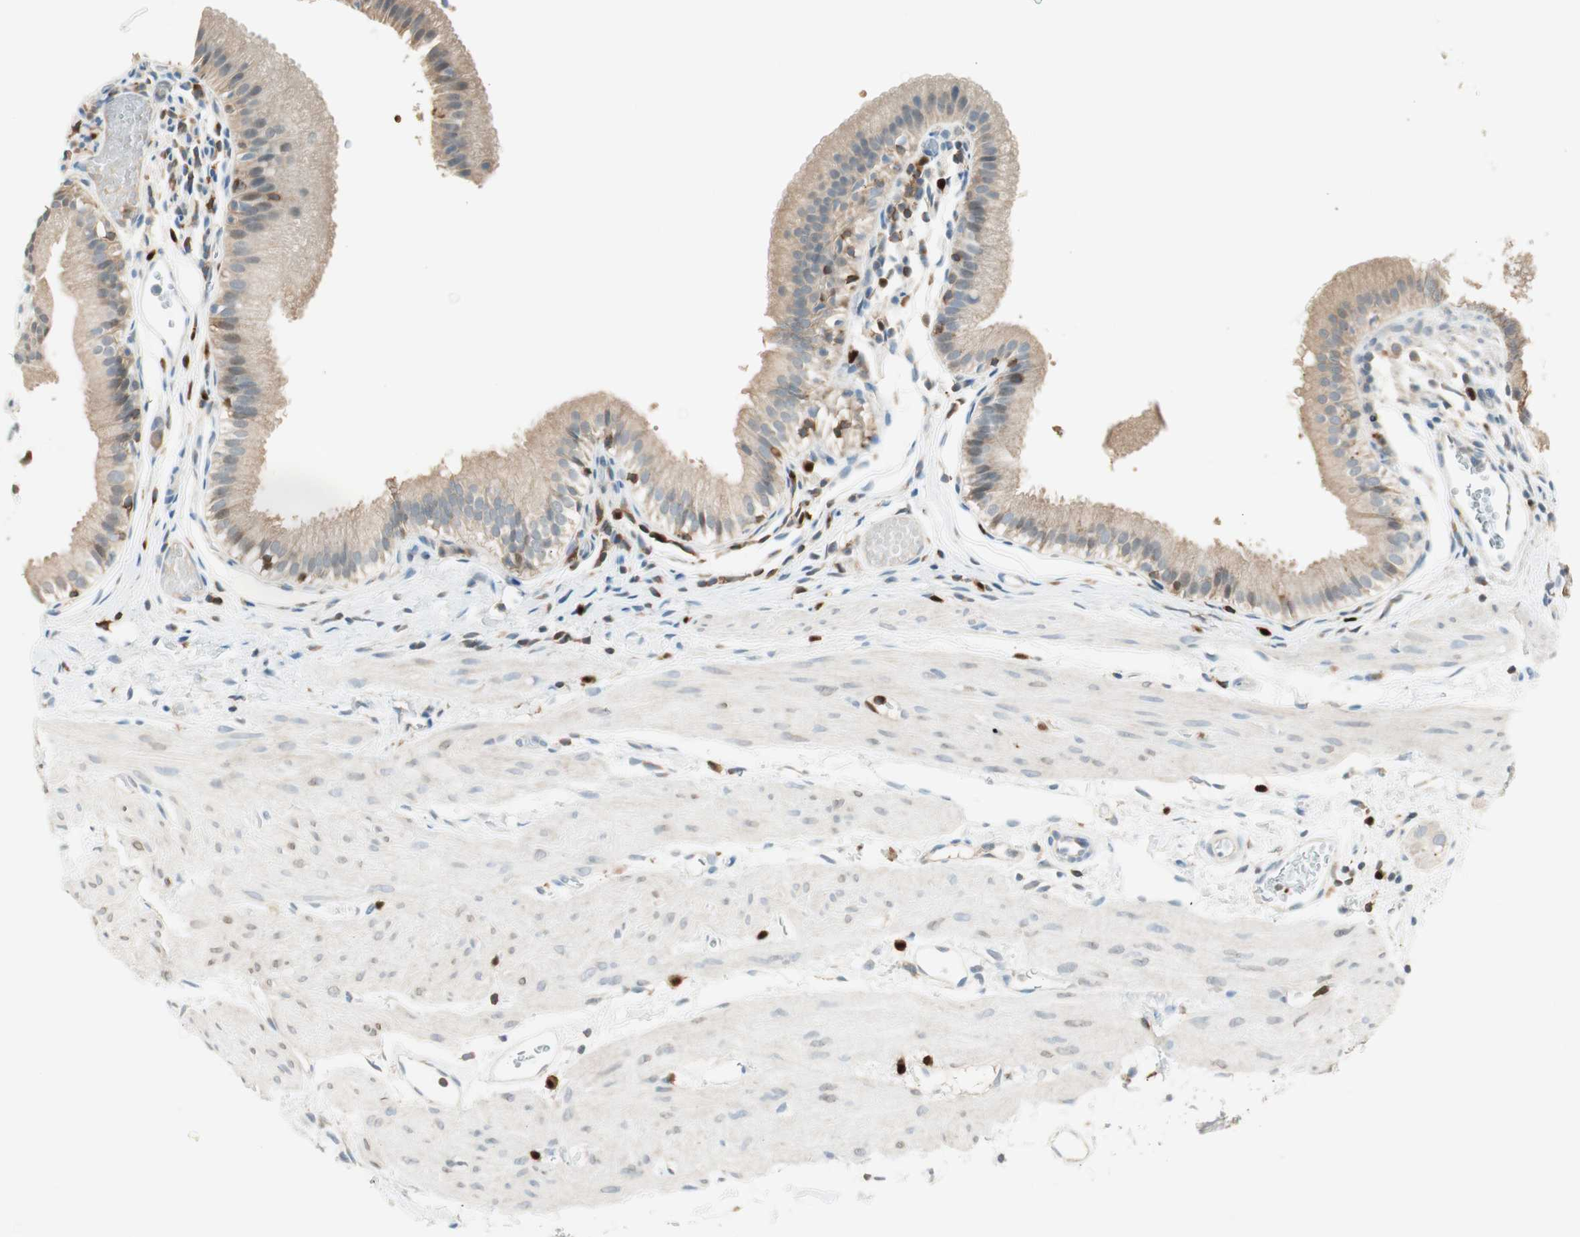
{"staining": {"intensity": "strong", "quantity": ">75%", "location": "cytoplasmic/membranous"}, "tissue": "gallbladder", "cell_type": "Glandular cells", "image_type": "normal", "snomed": [{"axis": "morphology", "description": "Normal tissue, NOS"}, {"axis": "topography", "description": "Gallbladder"}], "caption": "This image exhibits immunohistochemistry staining of benign human gallbladder, with high strong cytoplasmic/membranous positivity in approximately >75% of glandular cells.", "gene": "HPGD", "patient": {"sex": "female", "age": 26}}